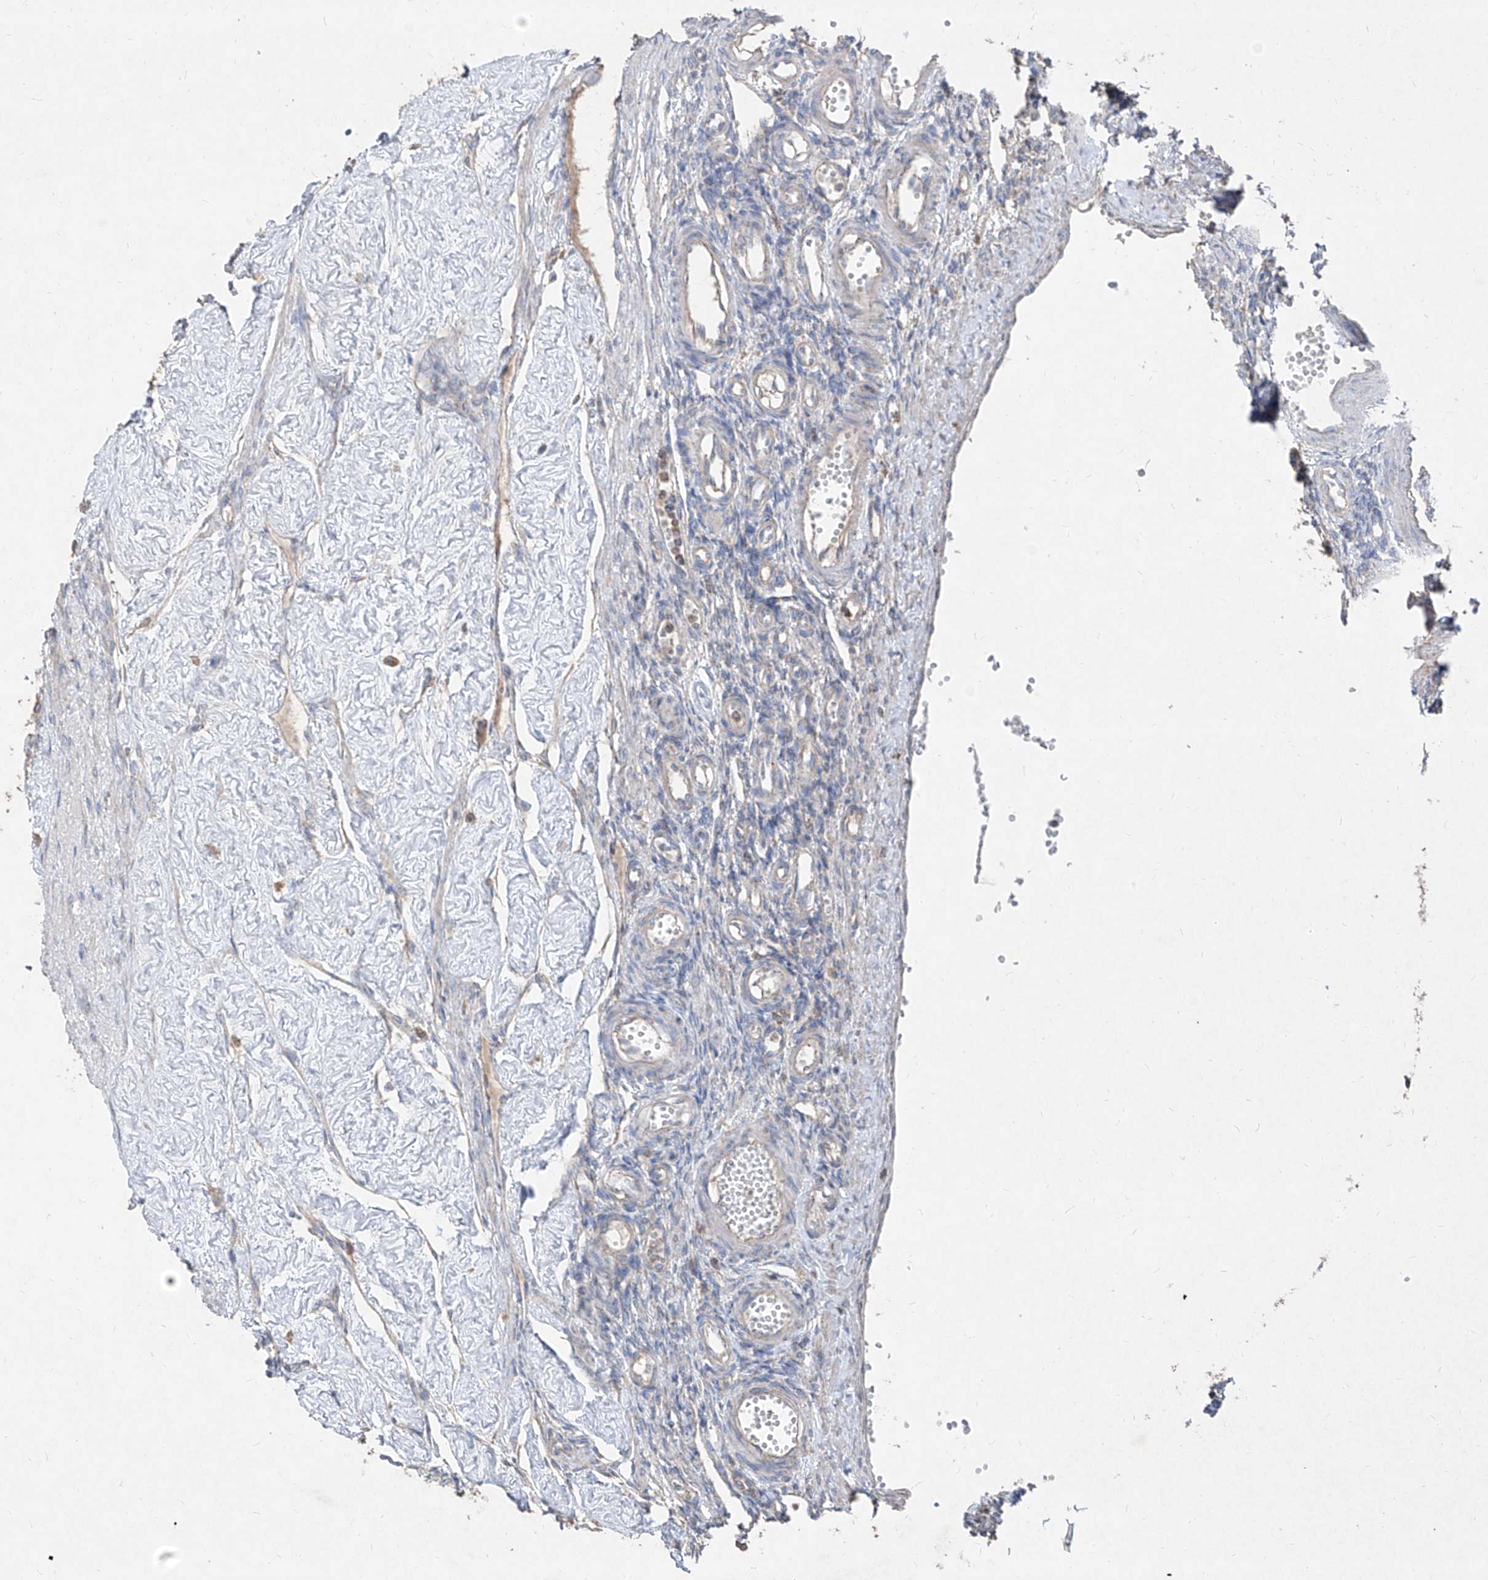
{"staining": {"intensity": "negative", "quantity": "none", "location": "none"}, "tissue": "ovary", "cell_type": "Ovarian stroma cells", "image_type": "normal", "snomed": [{"axis": "morphology", "description": "Normal tissue, NOS"}, {"axis": "morphology", "description": "Cyst, NOS"}, {"axis": "topography", "description": "Ovary"}], "caption": "IHC photomicrograph of benign ovary: ovary stained with DAB exhibits no significant protein staining in ovarian stroma cells. (DAB IHC, high magnification).", "gene": "ABCD3", "patient": {"sex": "female", "age": 33}}